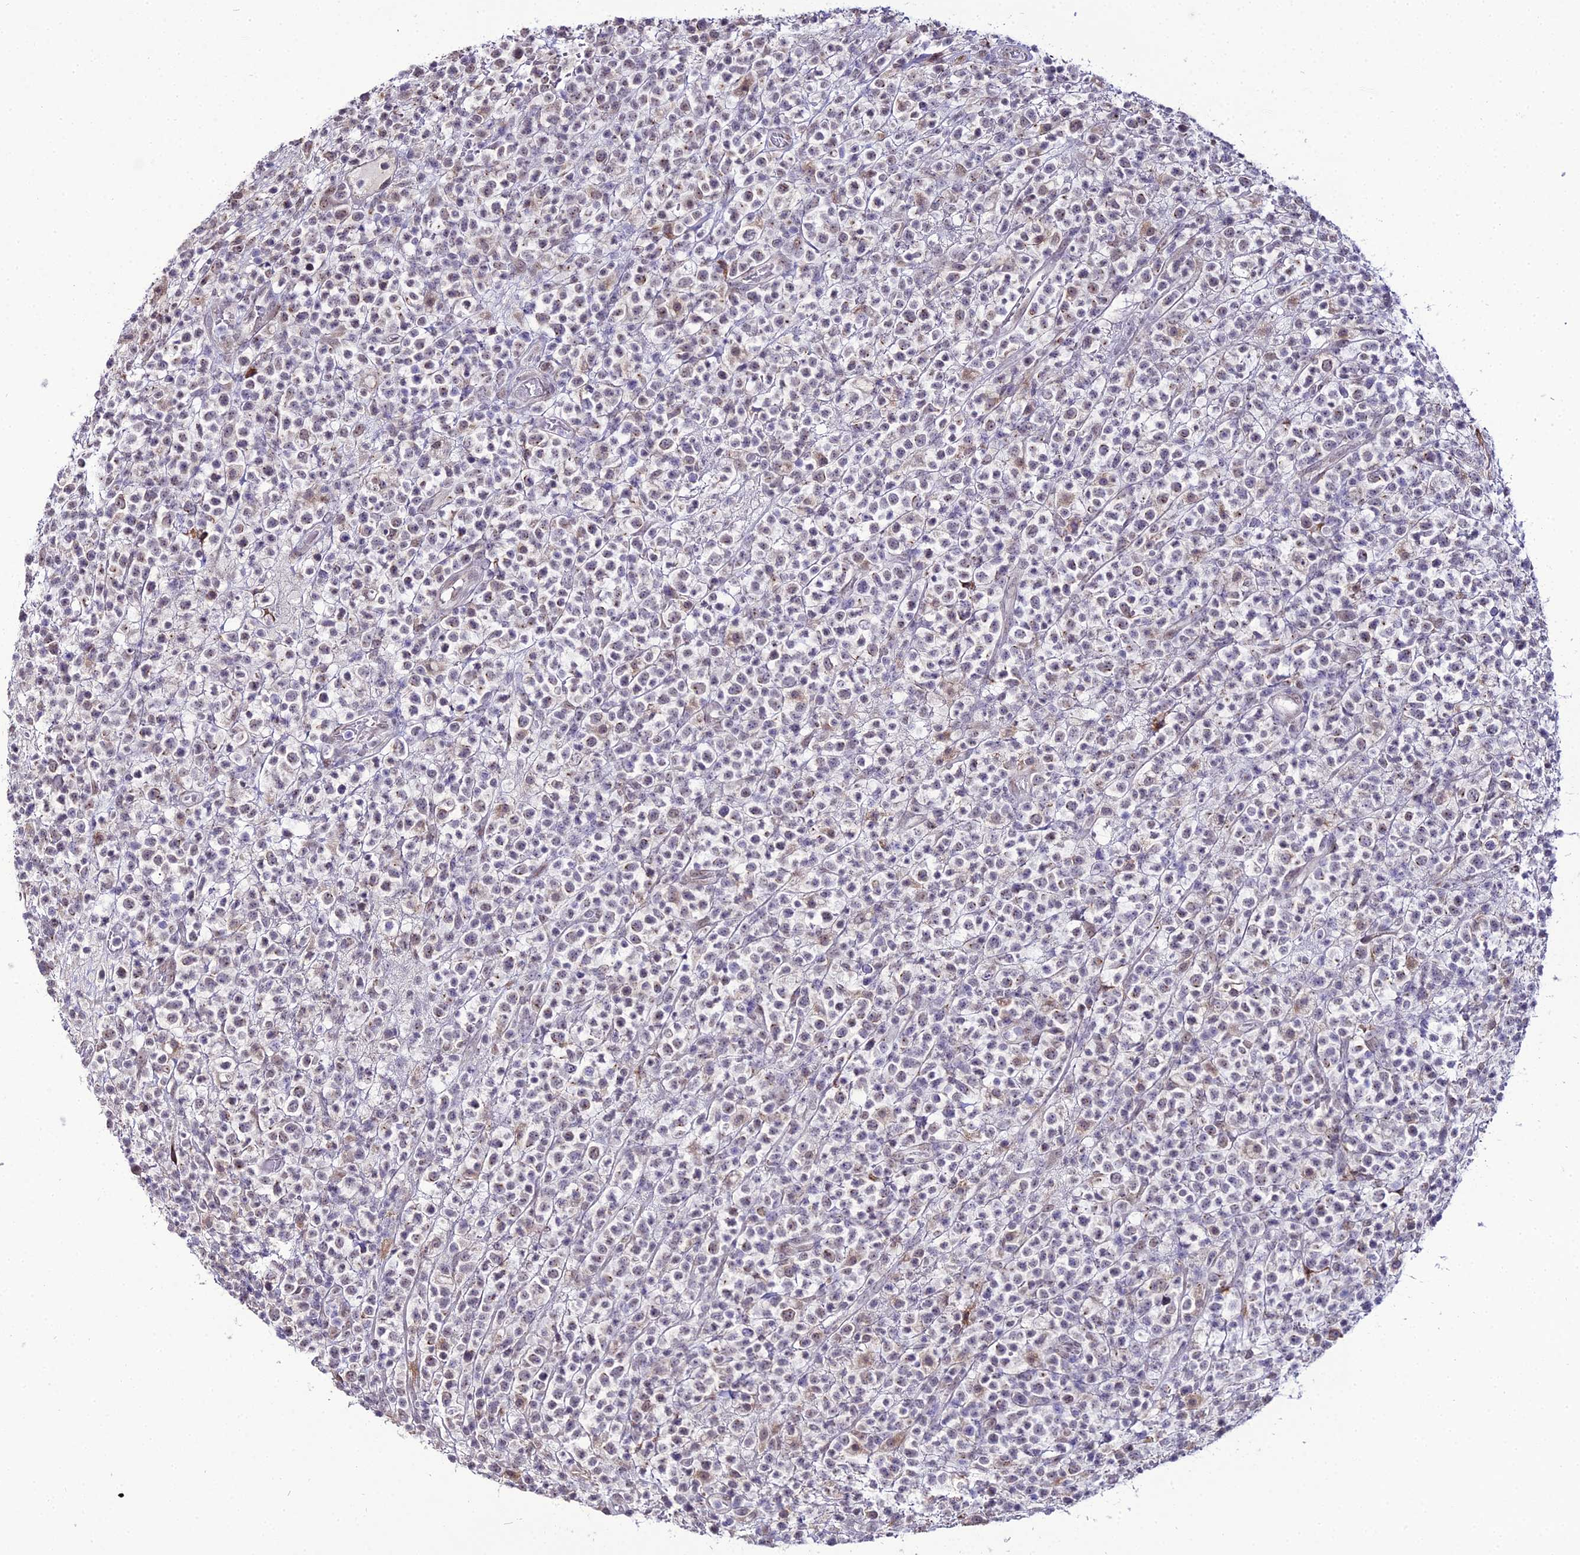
{"staining": {"intensity": "negative", "quantity": "none", "location": "none"}, "tissue": "lymphoma", "cell_type": "Tumor cells", "image_type": "cancer", "snomed": [{"axis": "morphology", "description": "Malignant lymphoma, non-Hodgkin's type, High grade"}, {"axis": "topography", "description": "Colon"}], "caption": "Tumor cells show no significant expression in high-grade malignant lymphoma, non-Hodgkin's type.", "gene": "TROAP", "patient": {"sex": "female", "age": 53}}